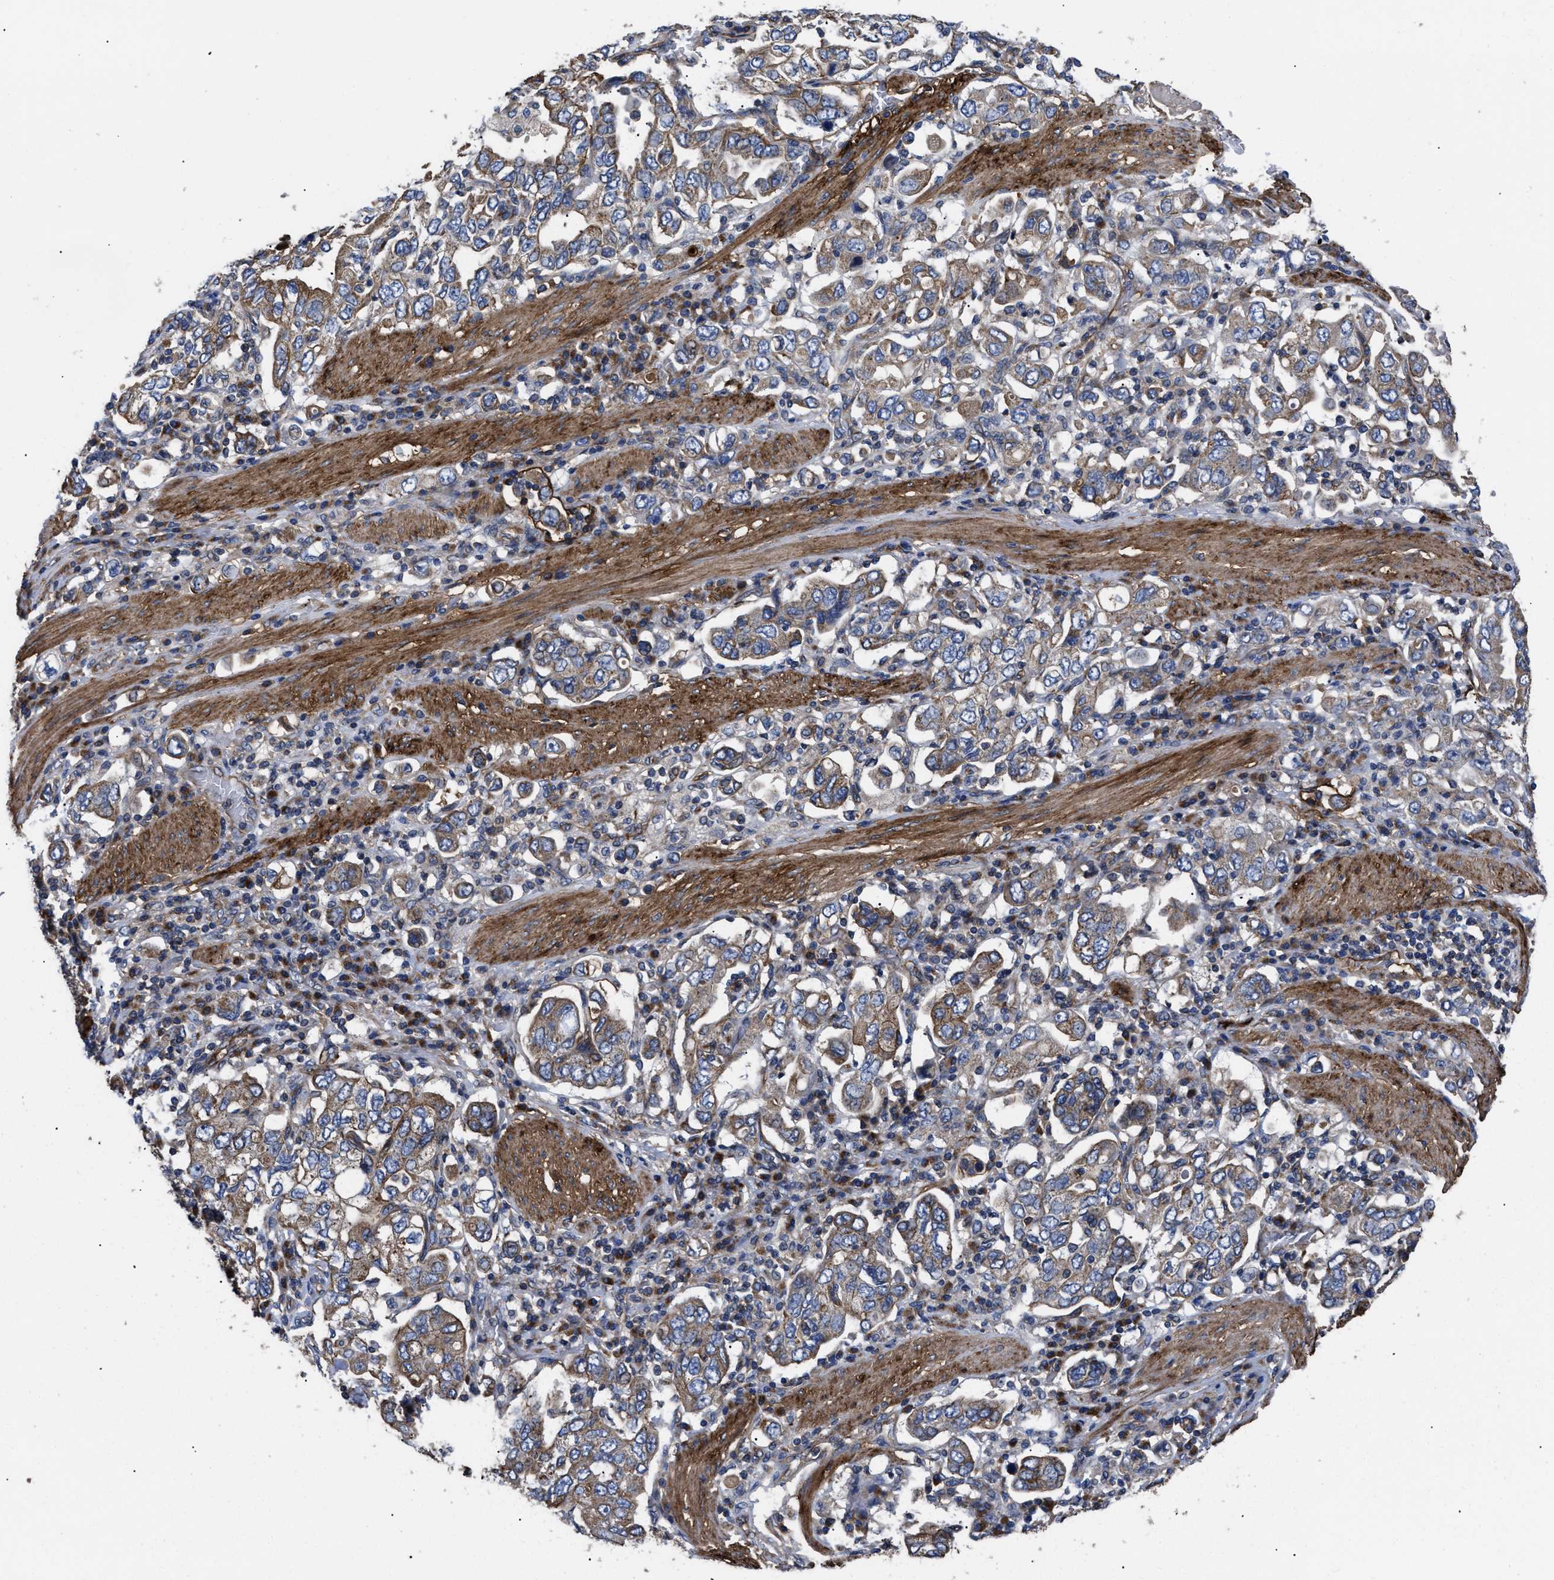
{"staining": {"intensity": "weak", "quantity": ">75%", "location": "cytoplasmic/membranous"}, "tissue": "stomach cancer", "cell_type": "Tumor cells", "image_type": "cancer", "snomed": [{"axis": "morphology", "description": "Adenocarcinoma, NOS"}, {"axis": "topography", "description": "Stomach, upper"}], "caption": "This micrograph demonstrates immunohistochemistry (IHC) staining of adenocarcinoma (stomach), with low weak cytoplasmic/membranous positivity in approximately >75% of tumor cells.", "gene": "NT5E", "patient": {"sex": "male", "age": 62}}